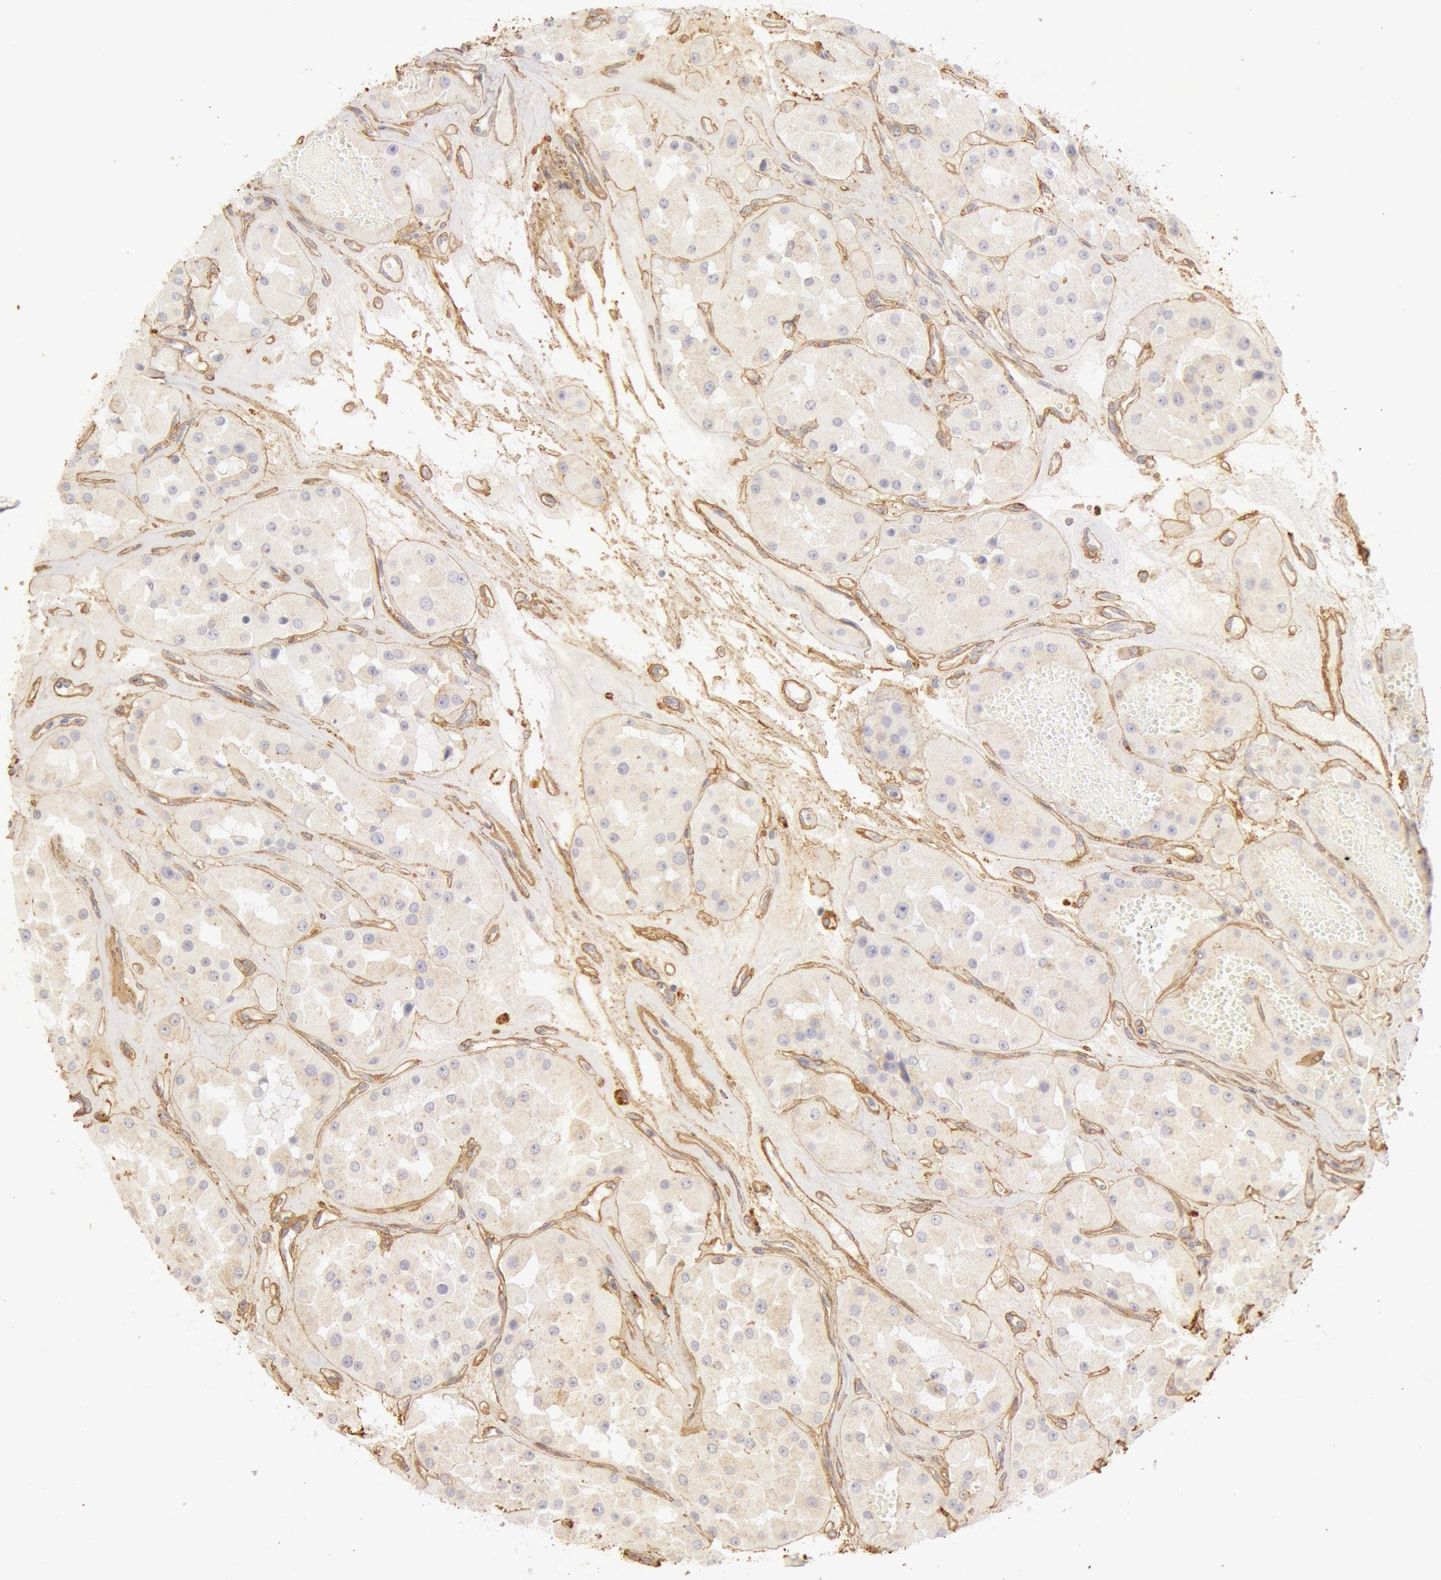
{"staining": {"intensity": "weak", "quantity": "<25%", "location": "cytoplasmic/membranous"}, "tissue": "renal cancer", "cell_type": "Tumor cells", "image_type": "cancer", "snomed": [{"axis": "morphology", "description": "Adenocarcinoma, uncertain malignant potential"}, {"axis": "topography", "description": "Kidney"}], "caption": "A photomicrograph of human adenocarcinoma,  uncertain malignant potential (renal) is negative for staining in tumor cells. The staining was performed using DAB (3,3'-diaminobenzidine) to visualize the protein expression in brown, while the nuclei were stained in blue with hematoxylin (Magnification: 20x).", "gene": "COL4A1", "patient": {"sex": "male", "age": 63}}